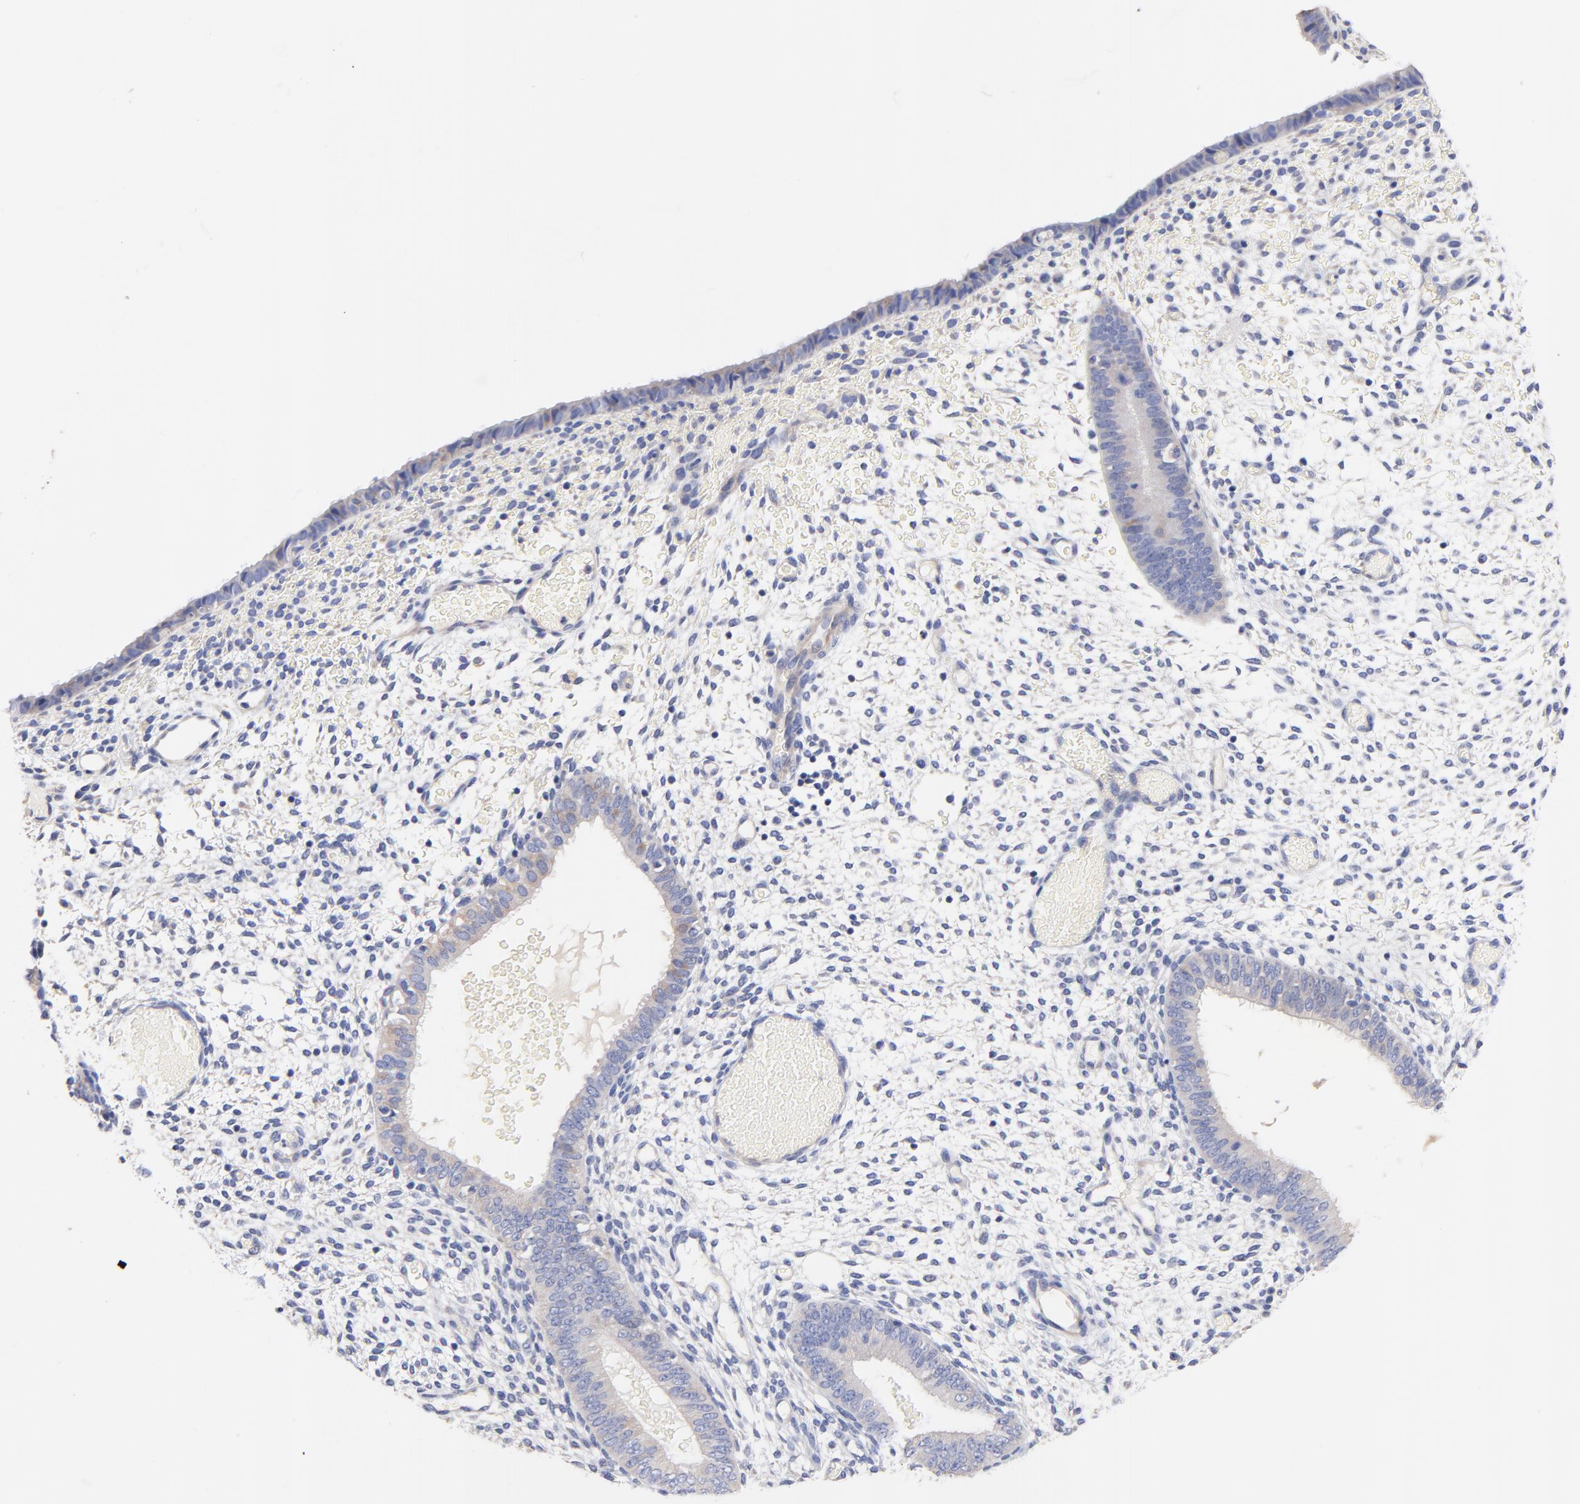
{"staining": {"intensity": "negative", "quantity": "none", "location": "none"}, "tissue": "endometrium", "cell_type": "Cells in endometrial stroma", "image_type": "normal", "snomed": [{"axis": "morphology", "description": "Normal tissue, NOS"}, {"axis": "topography", "description": "Endometrium"}], "caption": "A high-resolution histopathology image shows immunohistochemistry (IHC) staining of unremarkable endometrium, which exhibits no significant expression in cells in endometrial stroma.", "gene": "HS3ST1", "patient": {"sex": "female", "age": 42}}